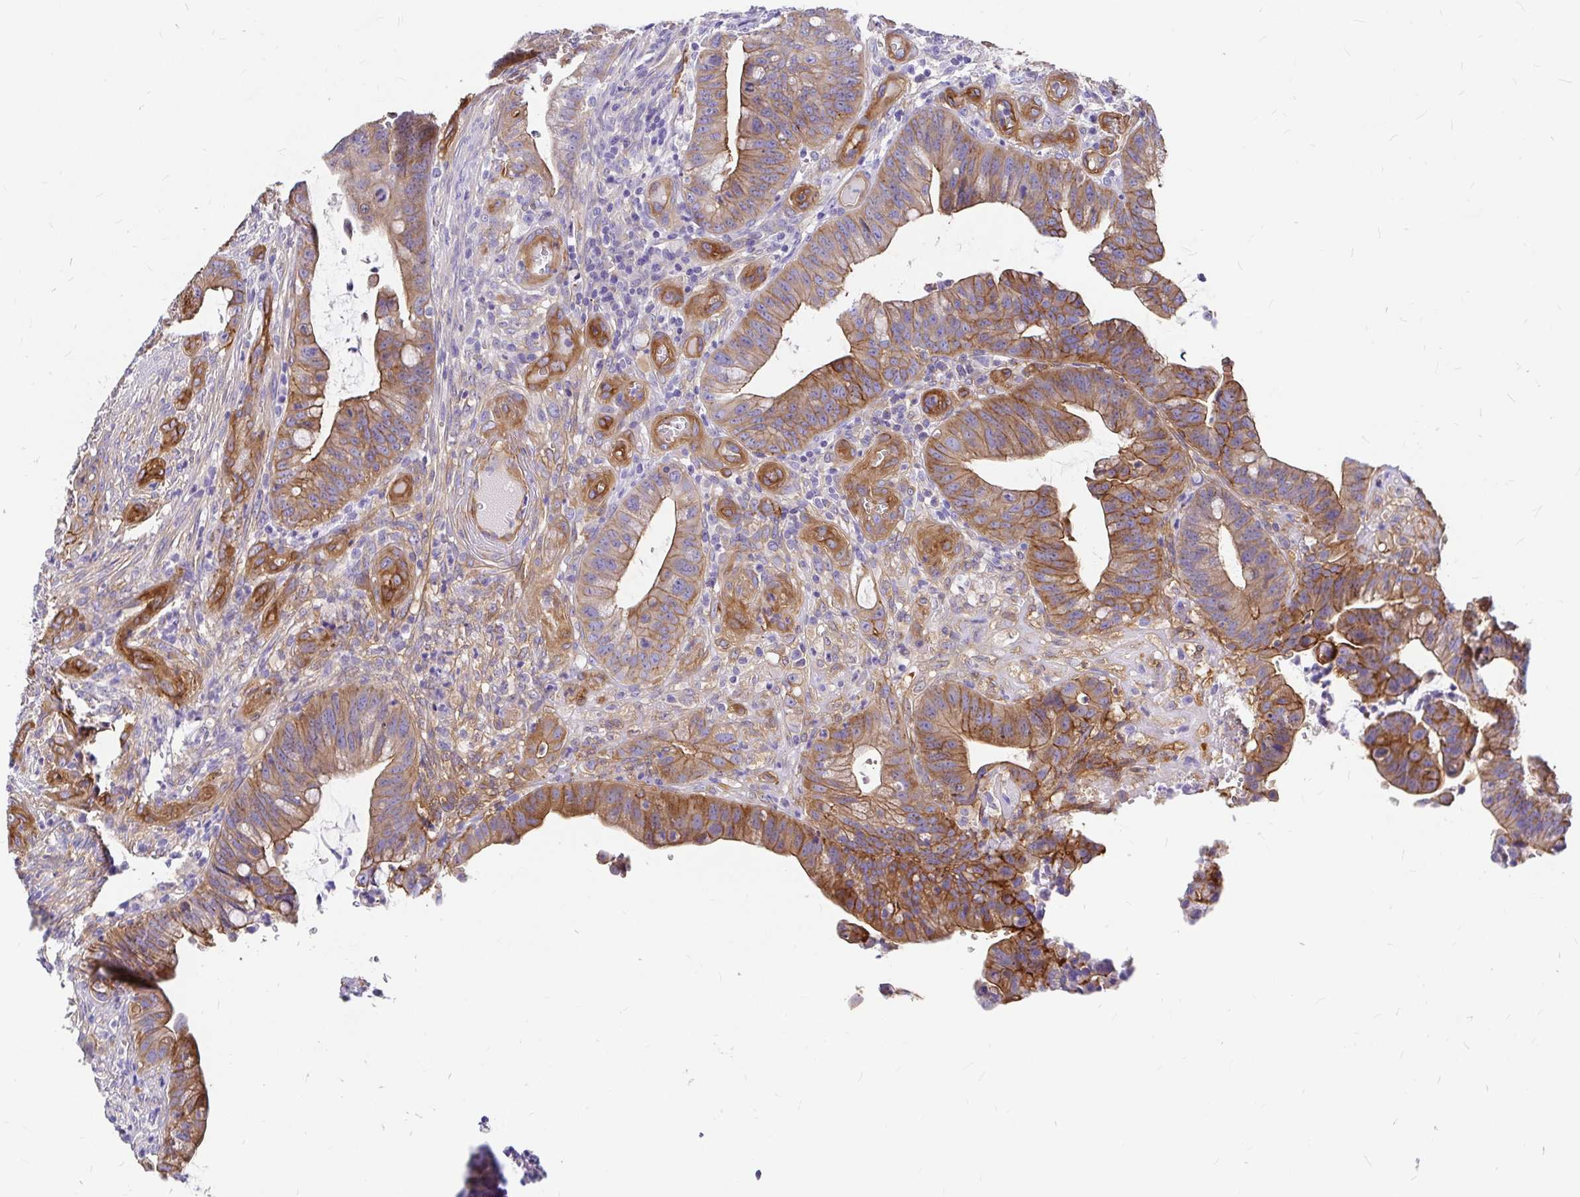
{"staining": {"intensity": "moderate", "quantity": ">75%", "location": "cytoplasmic/membranous"}, "tissue": "colorectal cancer", "cell_type": "Tumor cells", "image_type": "cancer", "snomed": [{"axis": "morphology", "description": "Adenocarcinoma, NOS"}, {"axis": "topography", "description": "Colon"}], "caption": "An IHC photomicrograph of neoplastic tissue is shown. Protein staining in brown labels moderate cytoplasmic/membranous positivity in adenocarcinoma (colorectal) within tumor cells. (DAB IHC with brightfield microscopy, high magnification).", "gene": "MYO1B", "patient": {"sex": "male", "age": 62}}